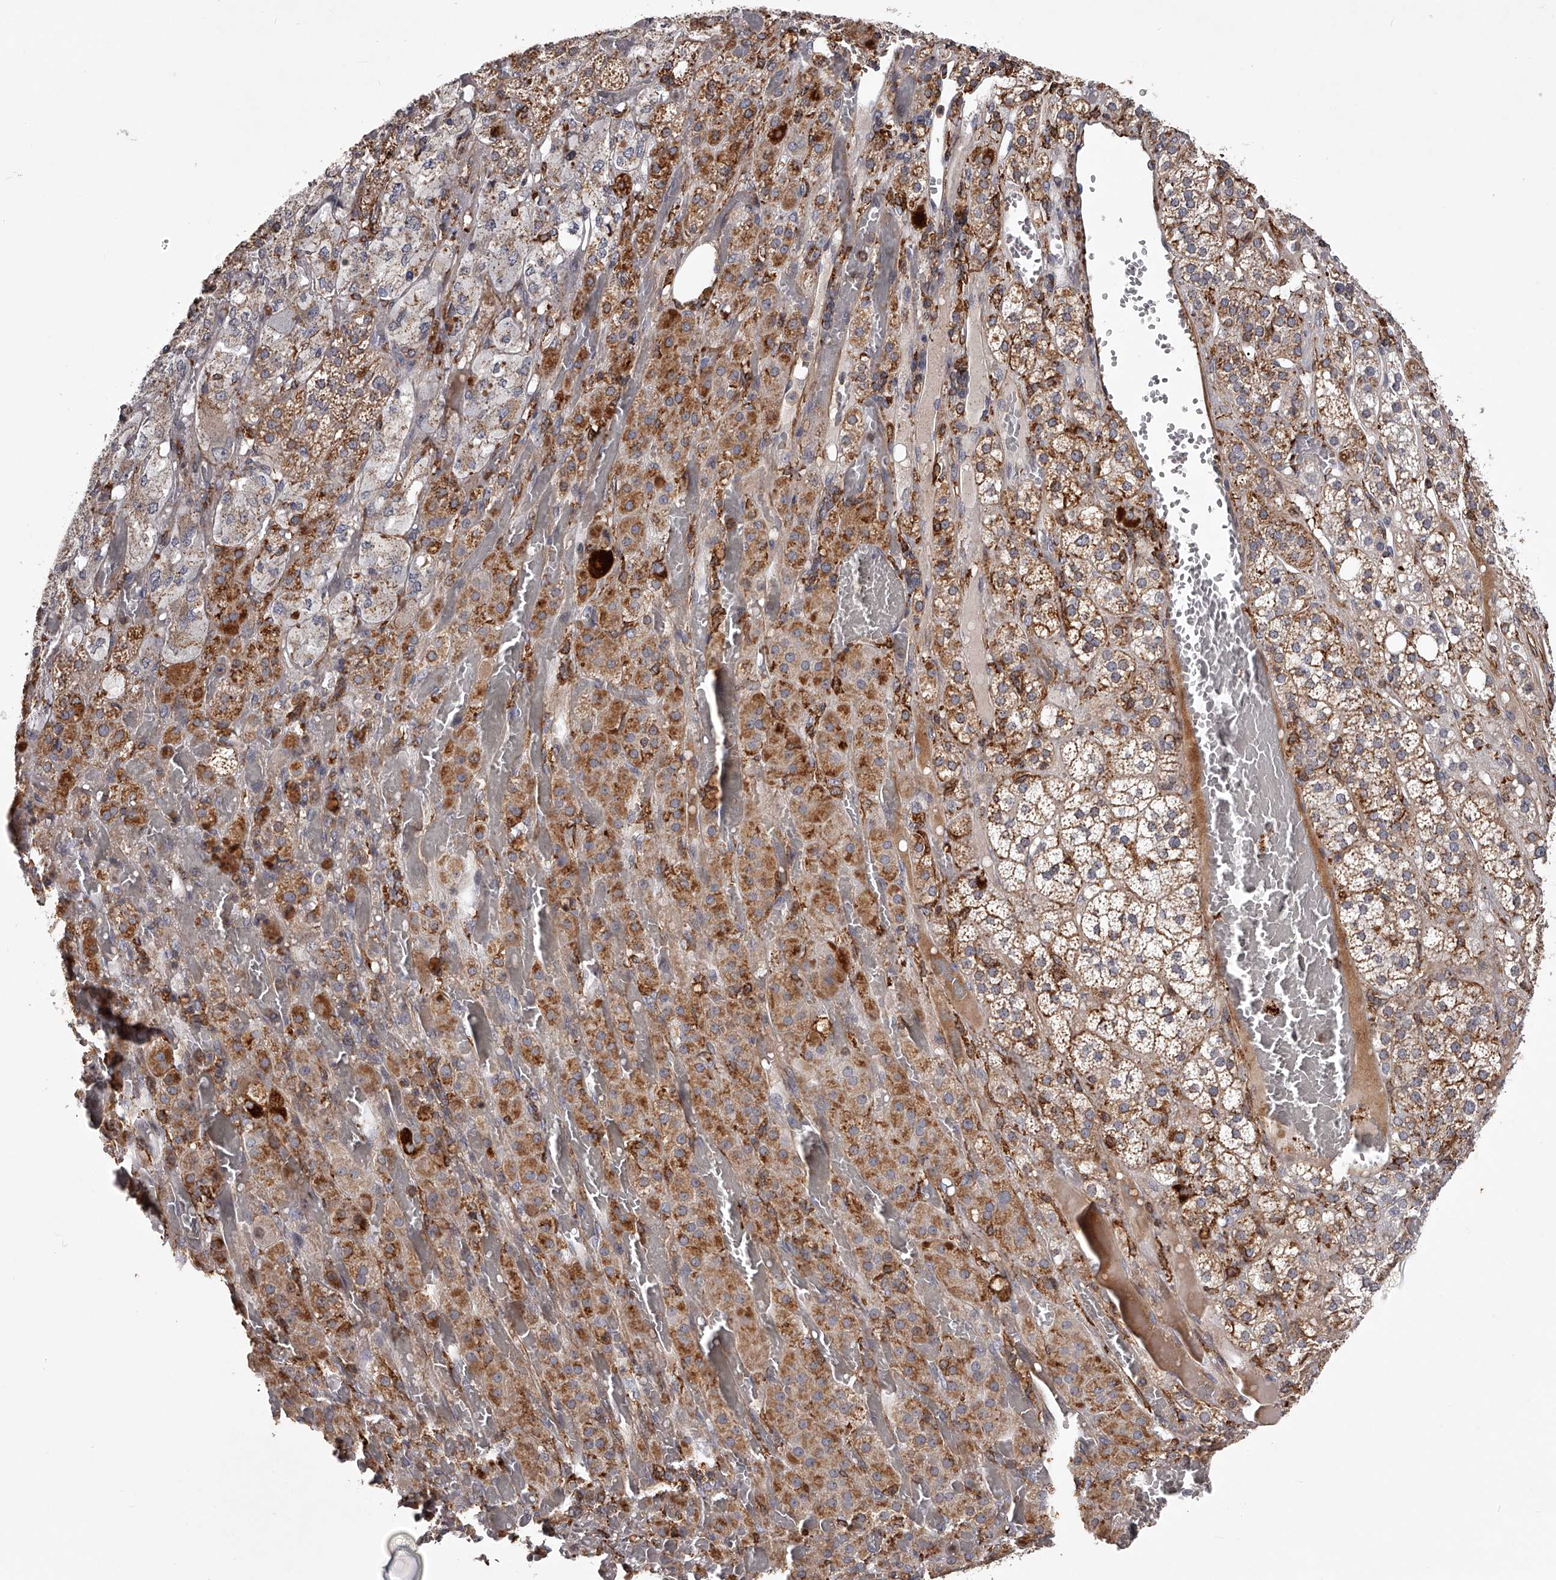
{"staining": {"intensity": "moderate", "quantity": ">75%", "location": "cytoplasmic/membranous"}, "tissue": "adrenal gland", "cell_type": "Glandular cells", "image_type": "normal", "snomed": [{"axis": "morphology", "description": "Normal tissue, NOS"}, {"axis": "topography", "description": "Adrenal gland"}], "caption": "This is an image of IHC staining of unremarkable adrenal gland, which shows moderate staining in the cytoplasmic/membranous of glandular cells.", "gene": "RRP36", "patient": {"sex": "female", "age": 59}}